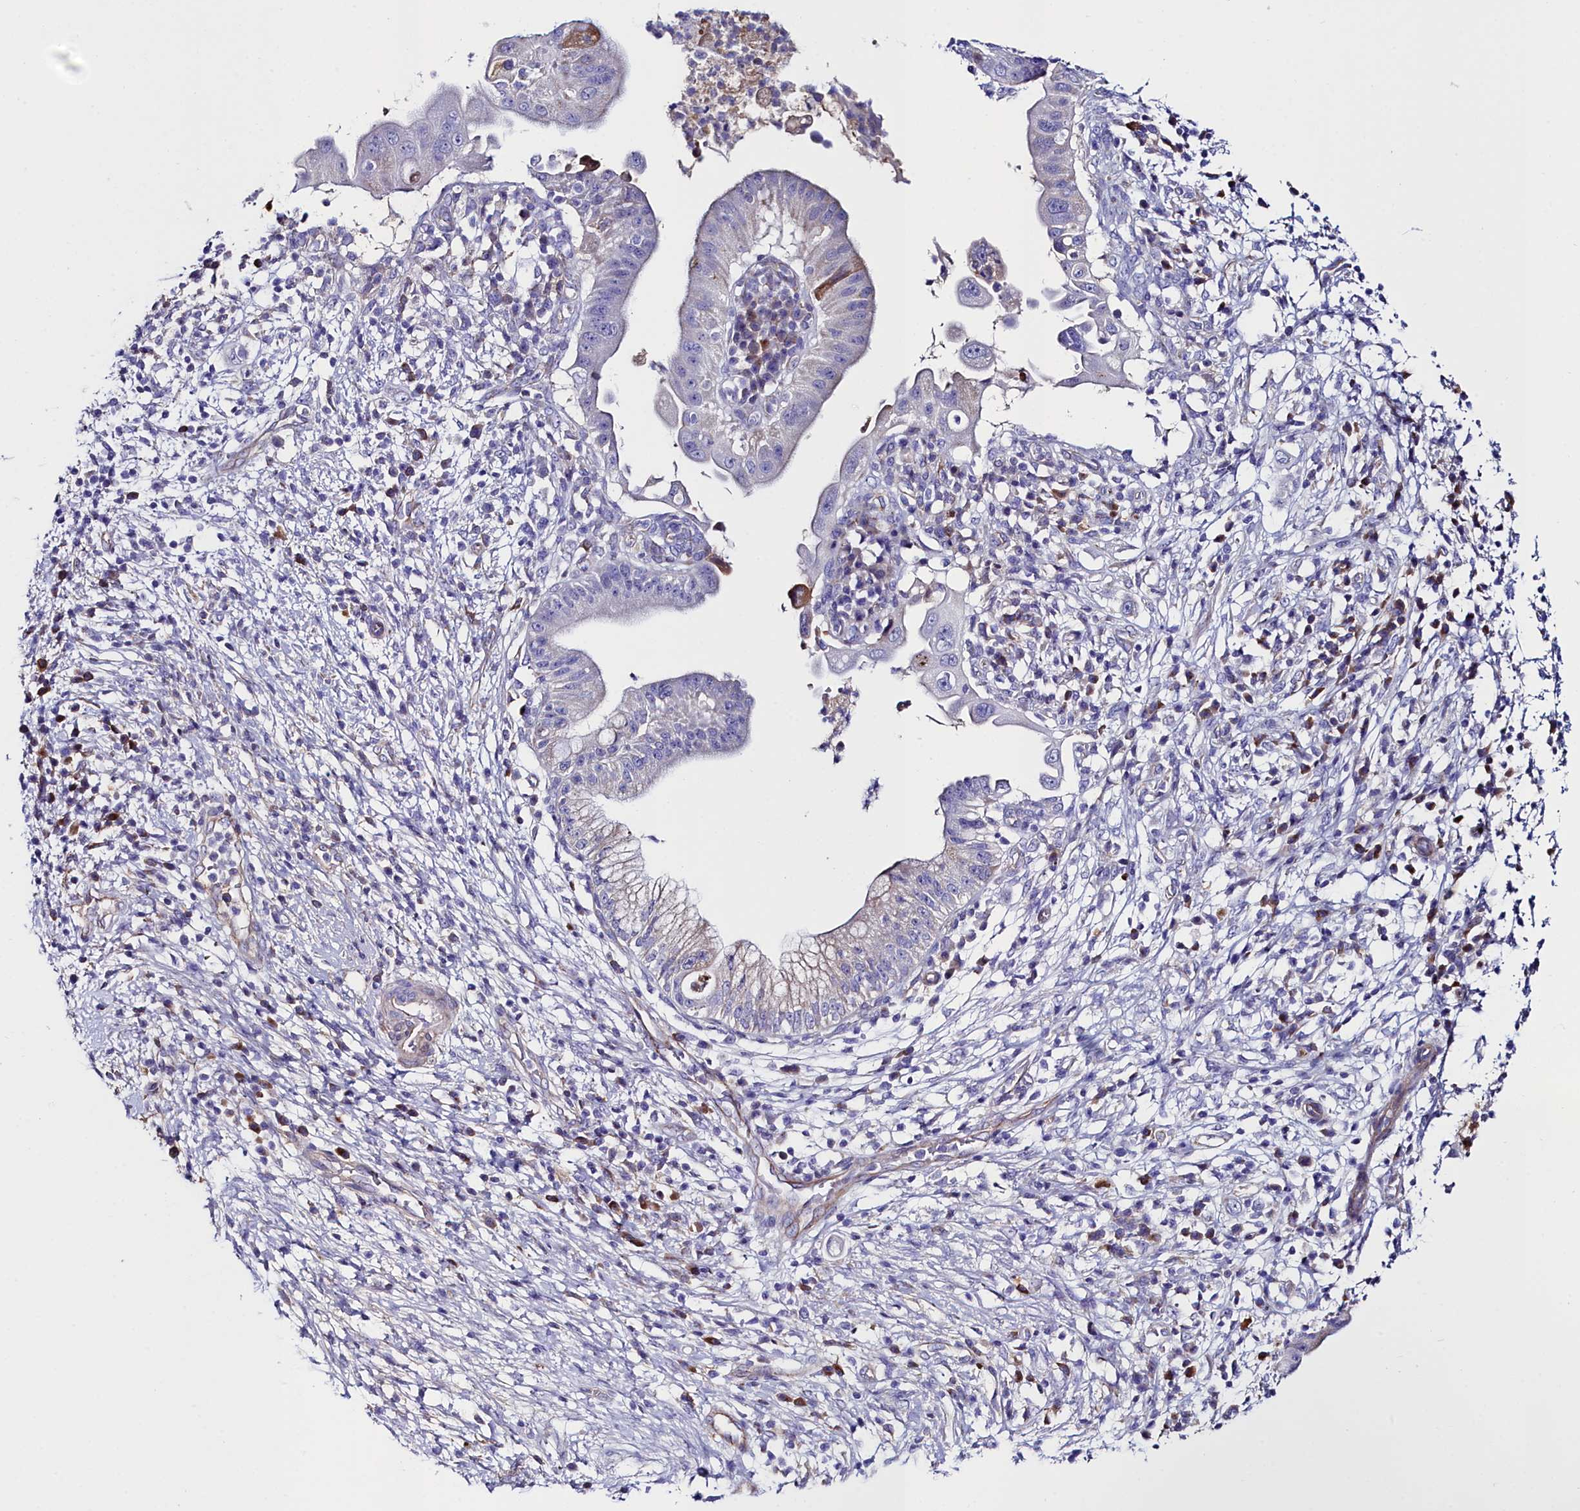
{"staining": {"intensity": "negative", "quantity": "none", "location": "none"}, "tissue": "pancreatic cancer", "cell_type": "Tumor cells", "image_type": "cancer", "snomed": [{"axis": "morphology", "description": "Adenocarcinoma, NOS"}, {"axis": "topography", "description": "Pancreas"}], "caption": "IHC micrograph of pancreatic cancer (adenocarcinoma) stained for a protein (brown), which displays no positivity in tumor cells.", "gene": "SLC49A3", "patient": {"sex": "male", "age": 68}}